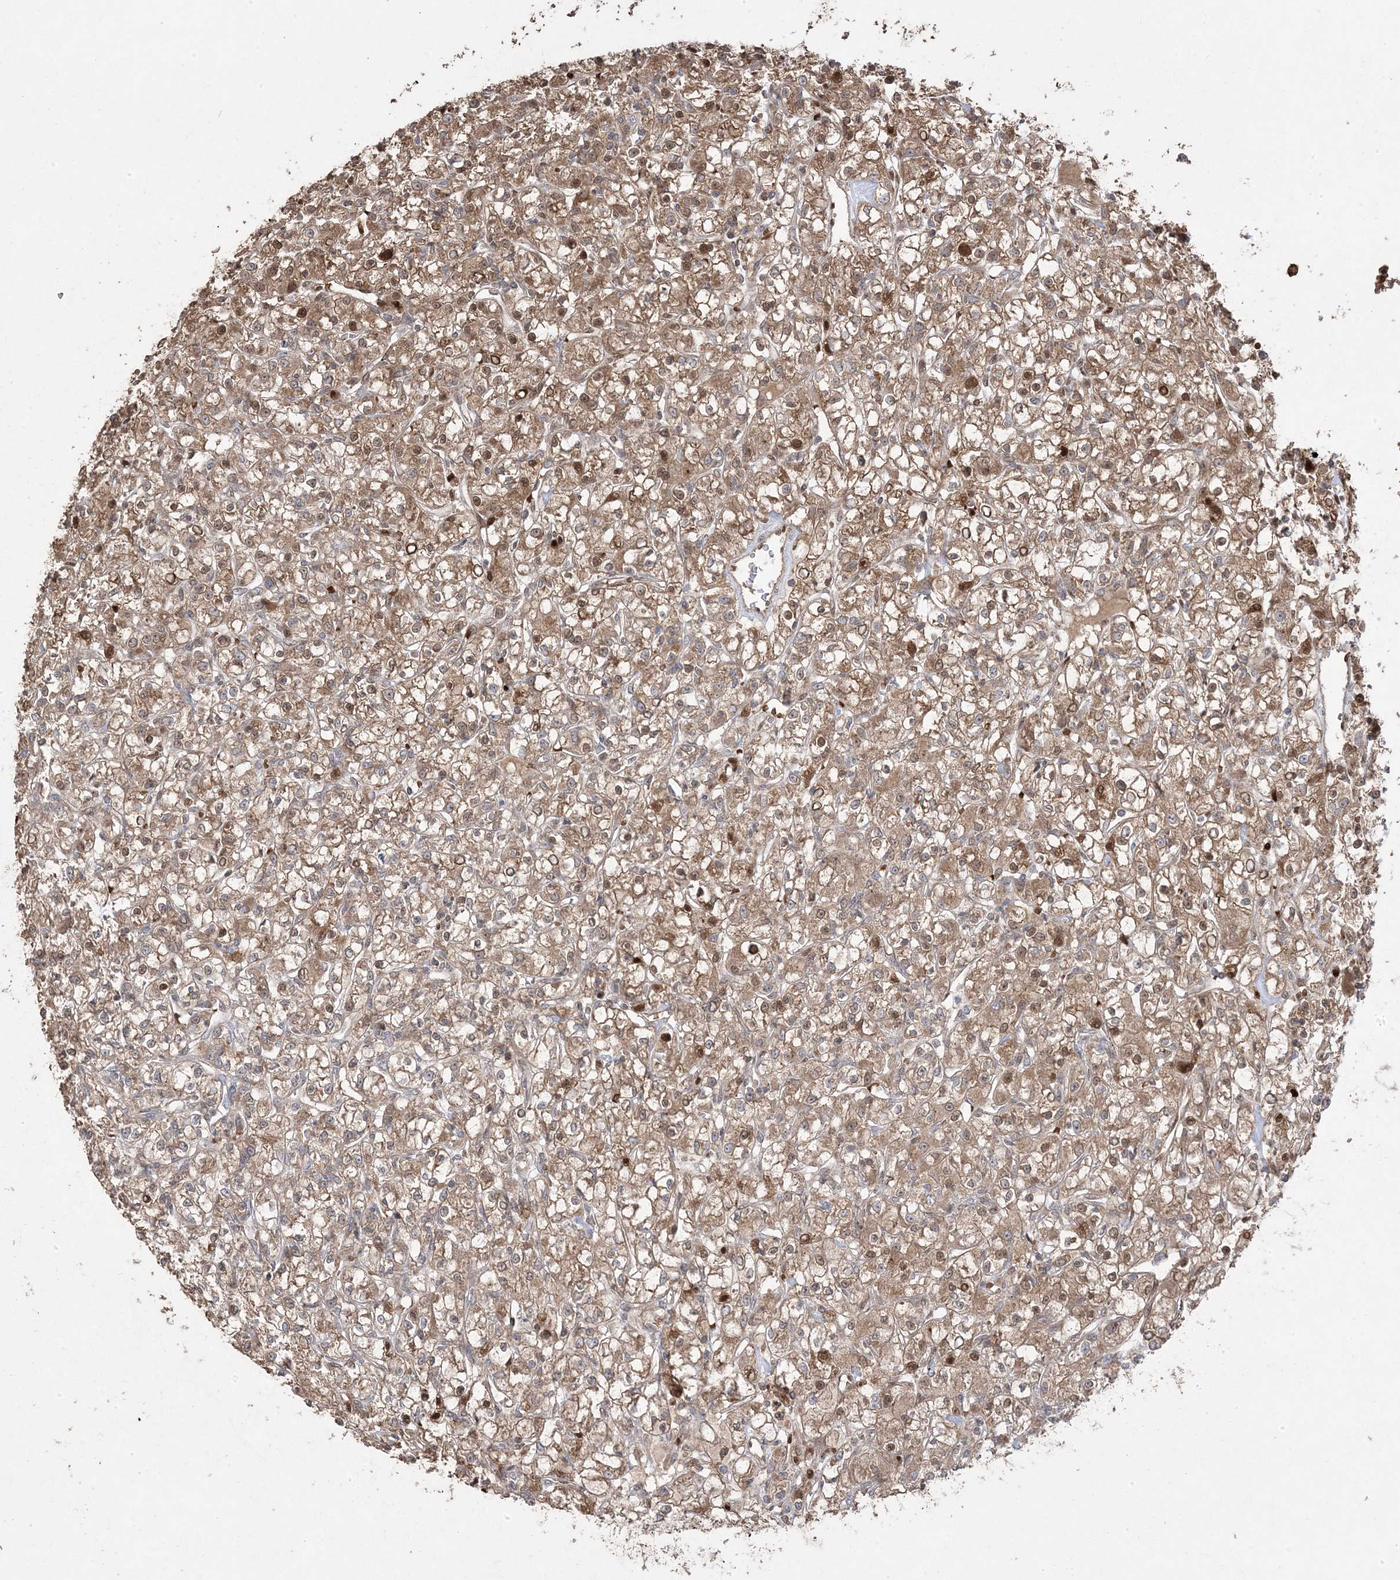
{"staining": {"intensity": "moderate", "quantity": ">75%", "location": "cytoplasmic/membranous"}, "tissue": "renal cancer", "cell_type": "Tumor cells", "image_type": "cancer", "snomed": [{"axis": "morphology", "description": "Adenocarcinoma, NOS"}, {"axis": "topography", "description": "Kidney"}], "caption": "Tumor cells display moderate cytoplasmic/membranous expression in approximately >75% of cells in adenocarcinoma (renal). The protein of interest is shown in brown color, while the nuclei are stained blue.", "gene": "PPOX", "patient": {"sex": "female", "age": 59}}